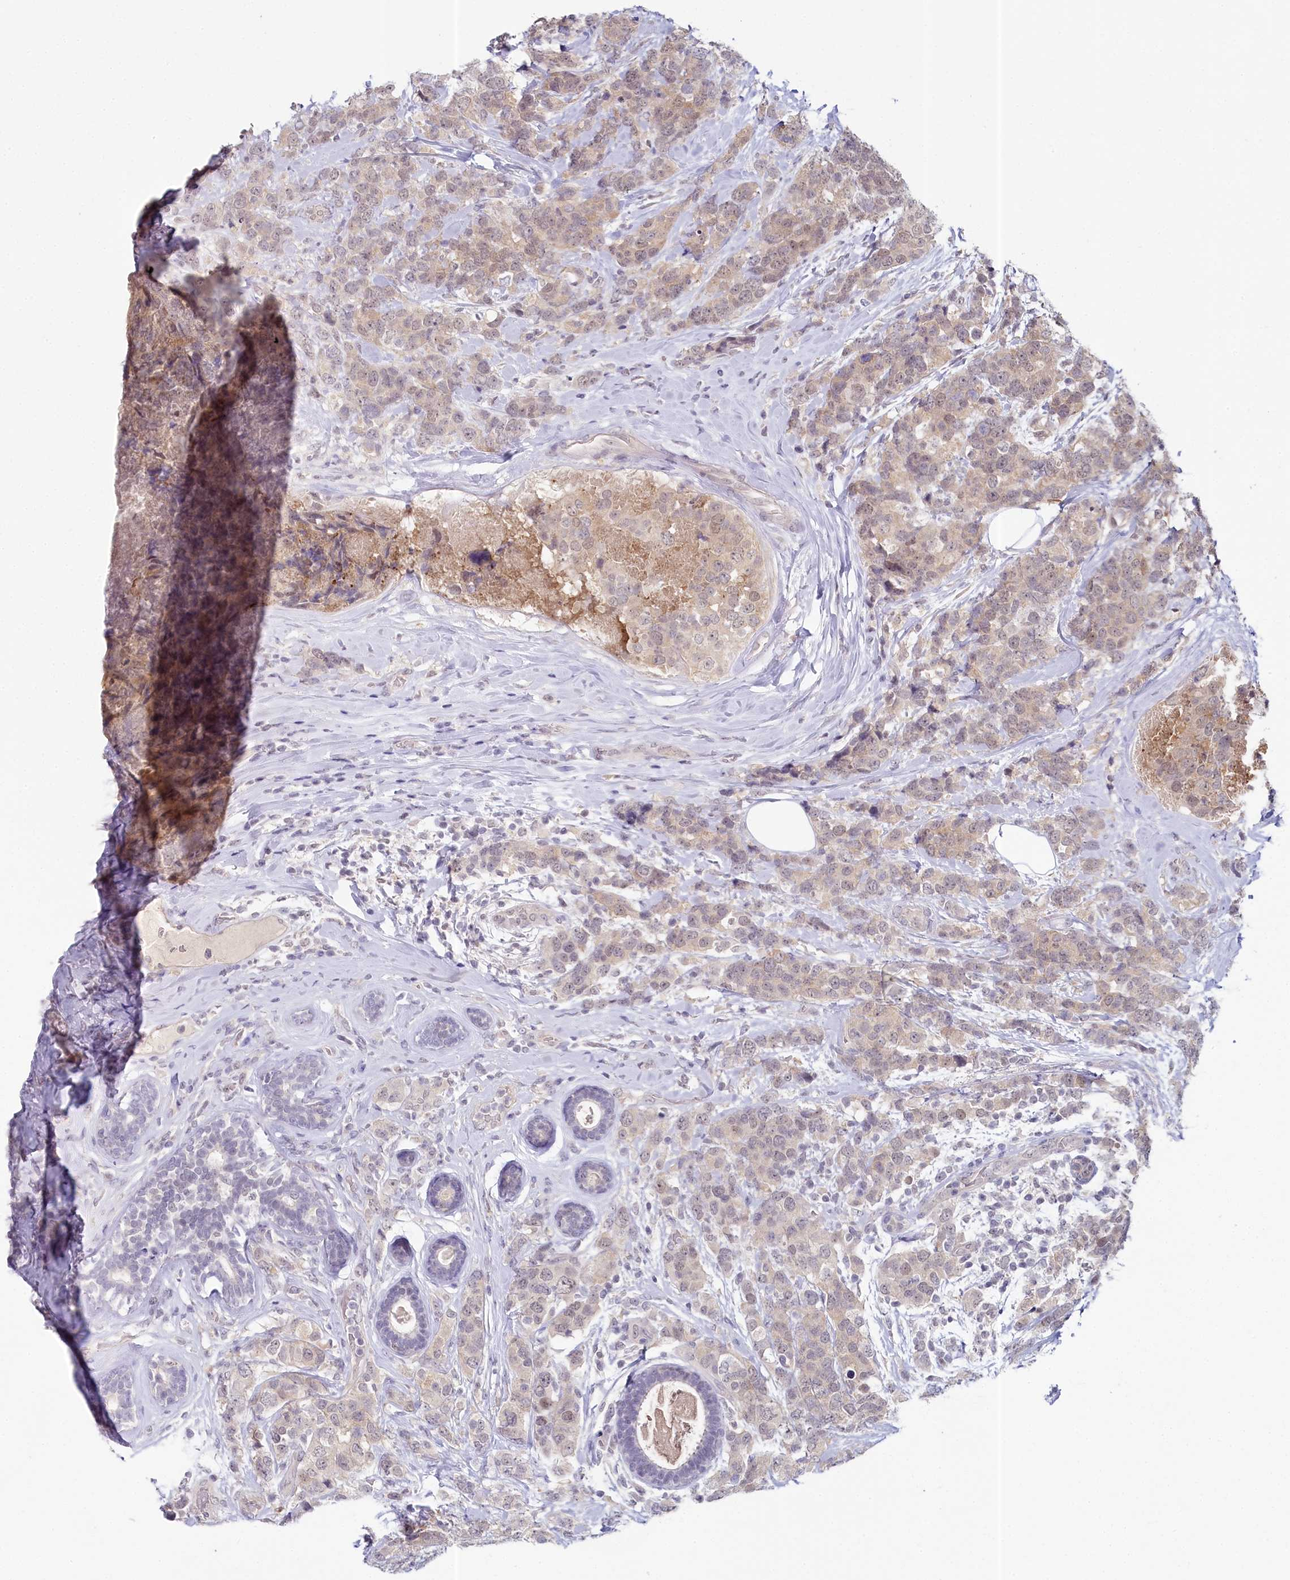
{"staining": {"intensity": "weak", "quantity": "<25%", "location": "nuclear"}, "tissue": "breast cancer", "cell_type": "Tumor cells", "image_type": "cancer", "snomed": [{"axis": "morphology", "description": "Lobular carcinoma"}, {"axis": "topography", "description": "Breast"}], "caption": "Breast cancer (lobular carcinoma) stained for a protein using immunohistochemistry displays no expression tumor cells.", "gene": "AMTN", "patient": {"sex": "female", "age": 59}}